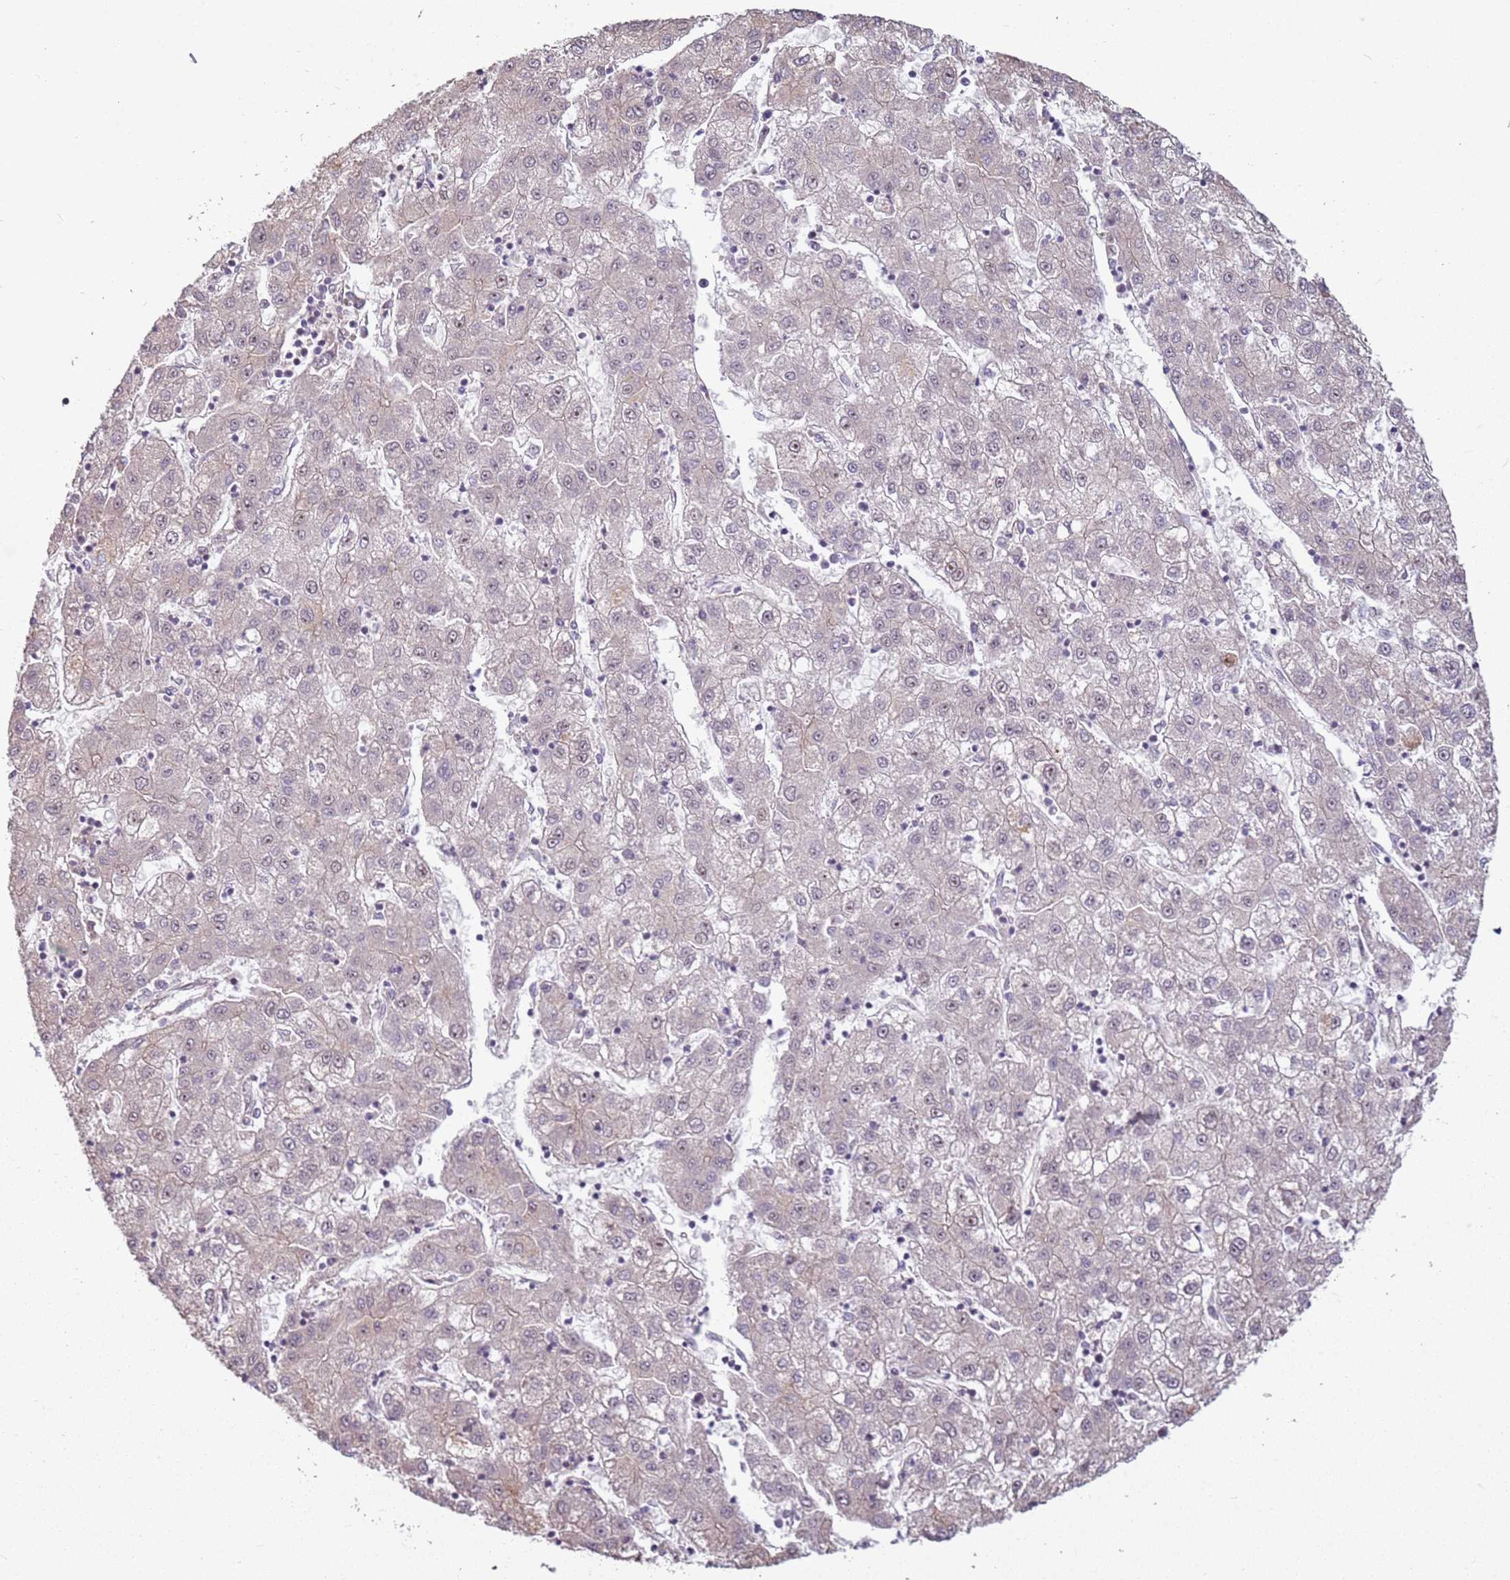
{"staining": {"intensity": "negative", "quantity": "none", "location": "none"}, "tissue": "liver cancer", "cell_type": "Tumor cells", "image_type": "cancer", "snomed": [{"axis": "morphology", "description": "Carcinoma, Hepatocellular, NOS"}, {"axis": "topography", "description": "Liver"}], "caption": "A high-resolution micrograph shows IHC staining of liver hepatocellular carcinoma, which reveals no significant staining in tumor cells.", "gene": "CHURC1", "patient": {"sex": "male", "age": 72}}